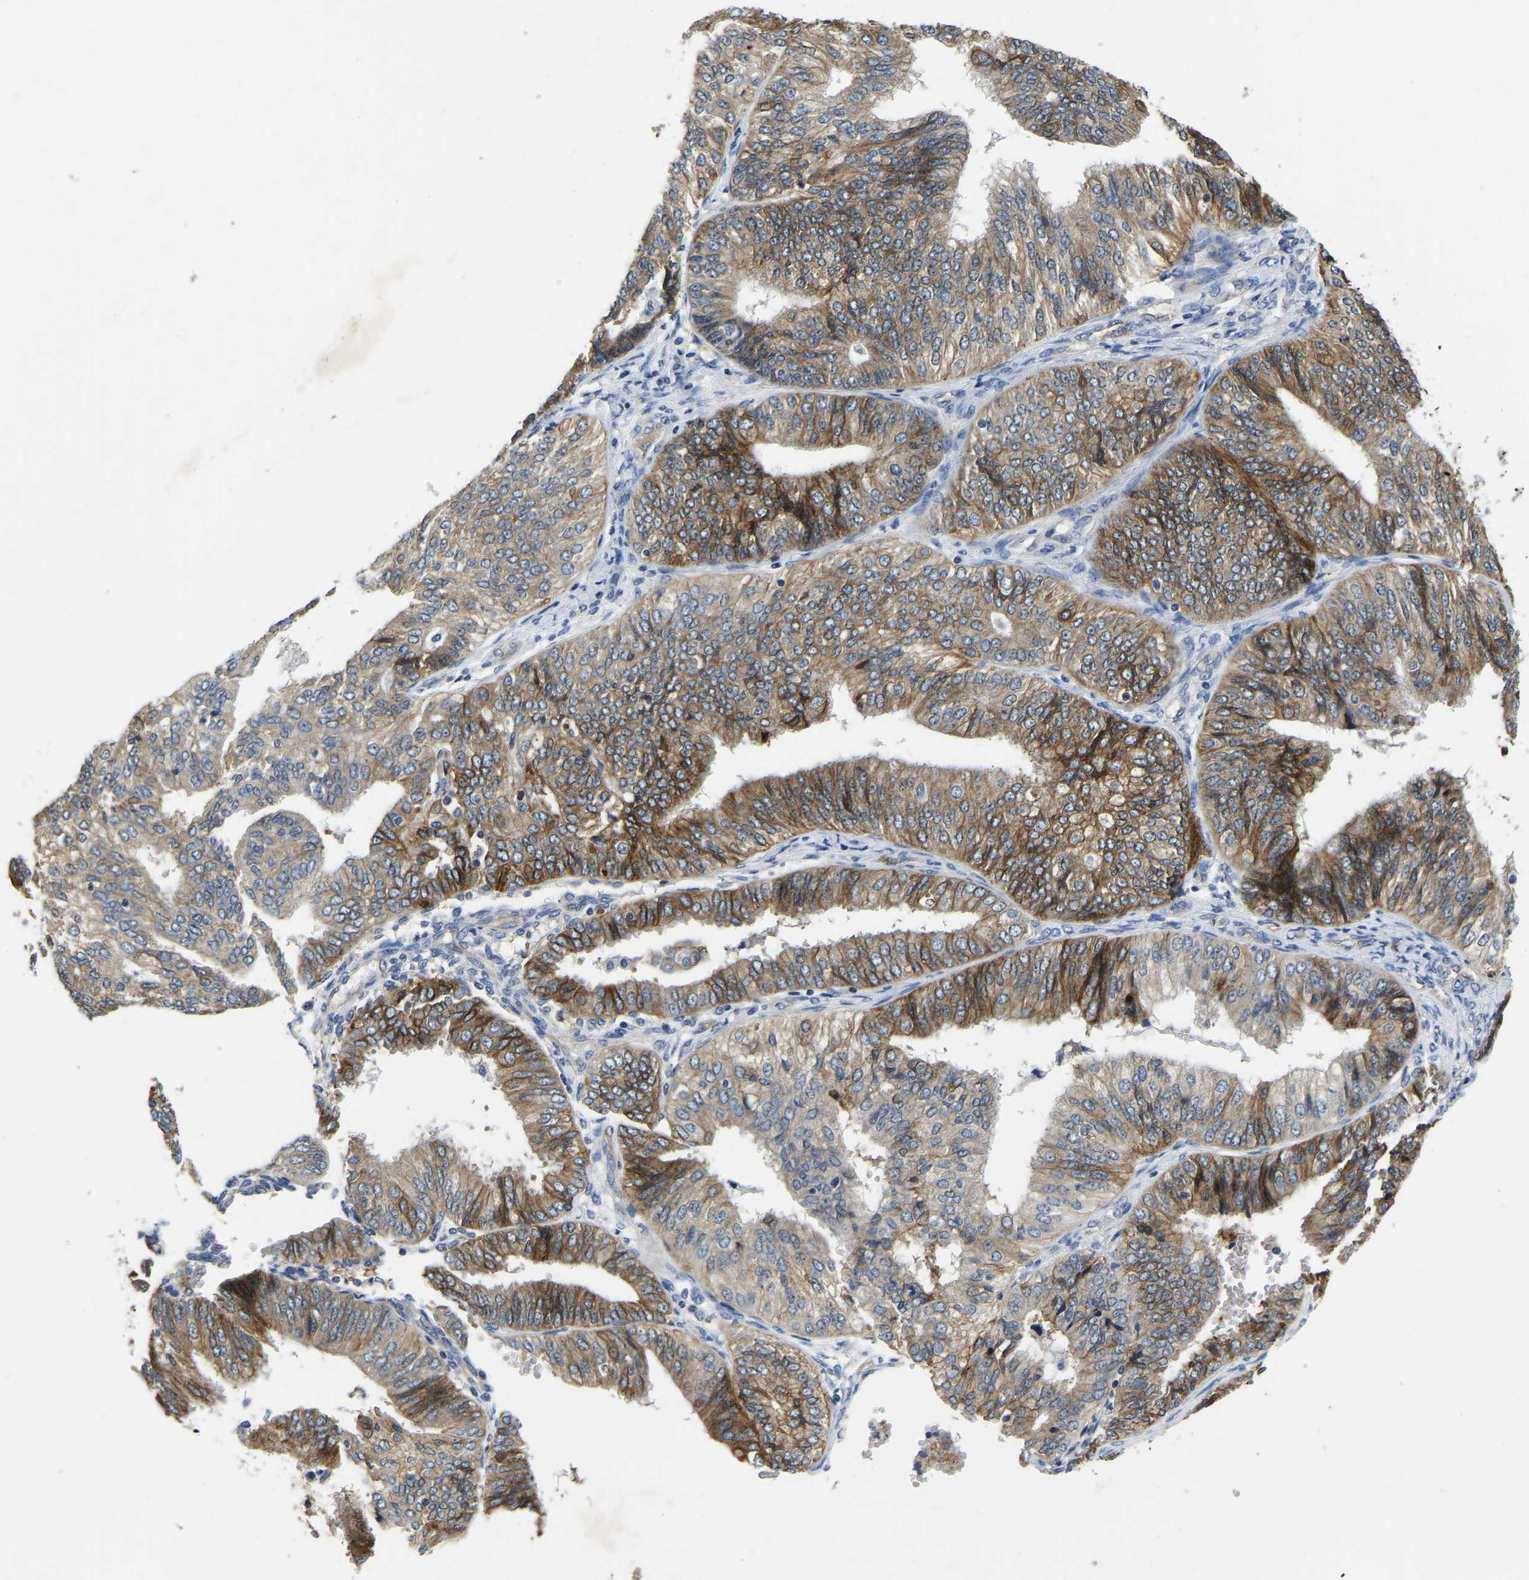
{"staining": {"intensity": "moderate", "quantity": ">75%", "location": "cytoplasmic/membranous"}, "tissue": "endometrial cancer", "cell_type": "Tumor cells", "image_type": "cancer", "snomed": [{"axis": "morphology", "description": "Adenocarcinoma, NOS"}, {"axis": "topography", "description": "Endometrium"}], "caption": "There is medium levels of moderate cytoplasmic/membranous staining in tumor cells of endometrial cancer, as demonstrated by immunohistochemical staining (brown color).", "gene": "ITGA2", "patient": {"sex": "female", "age": 58}}